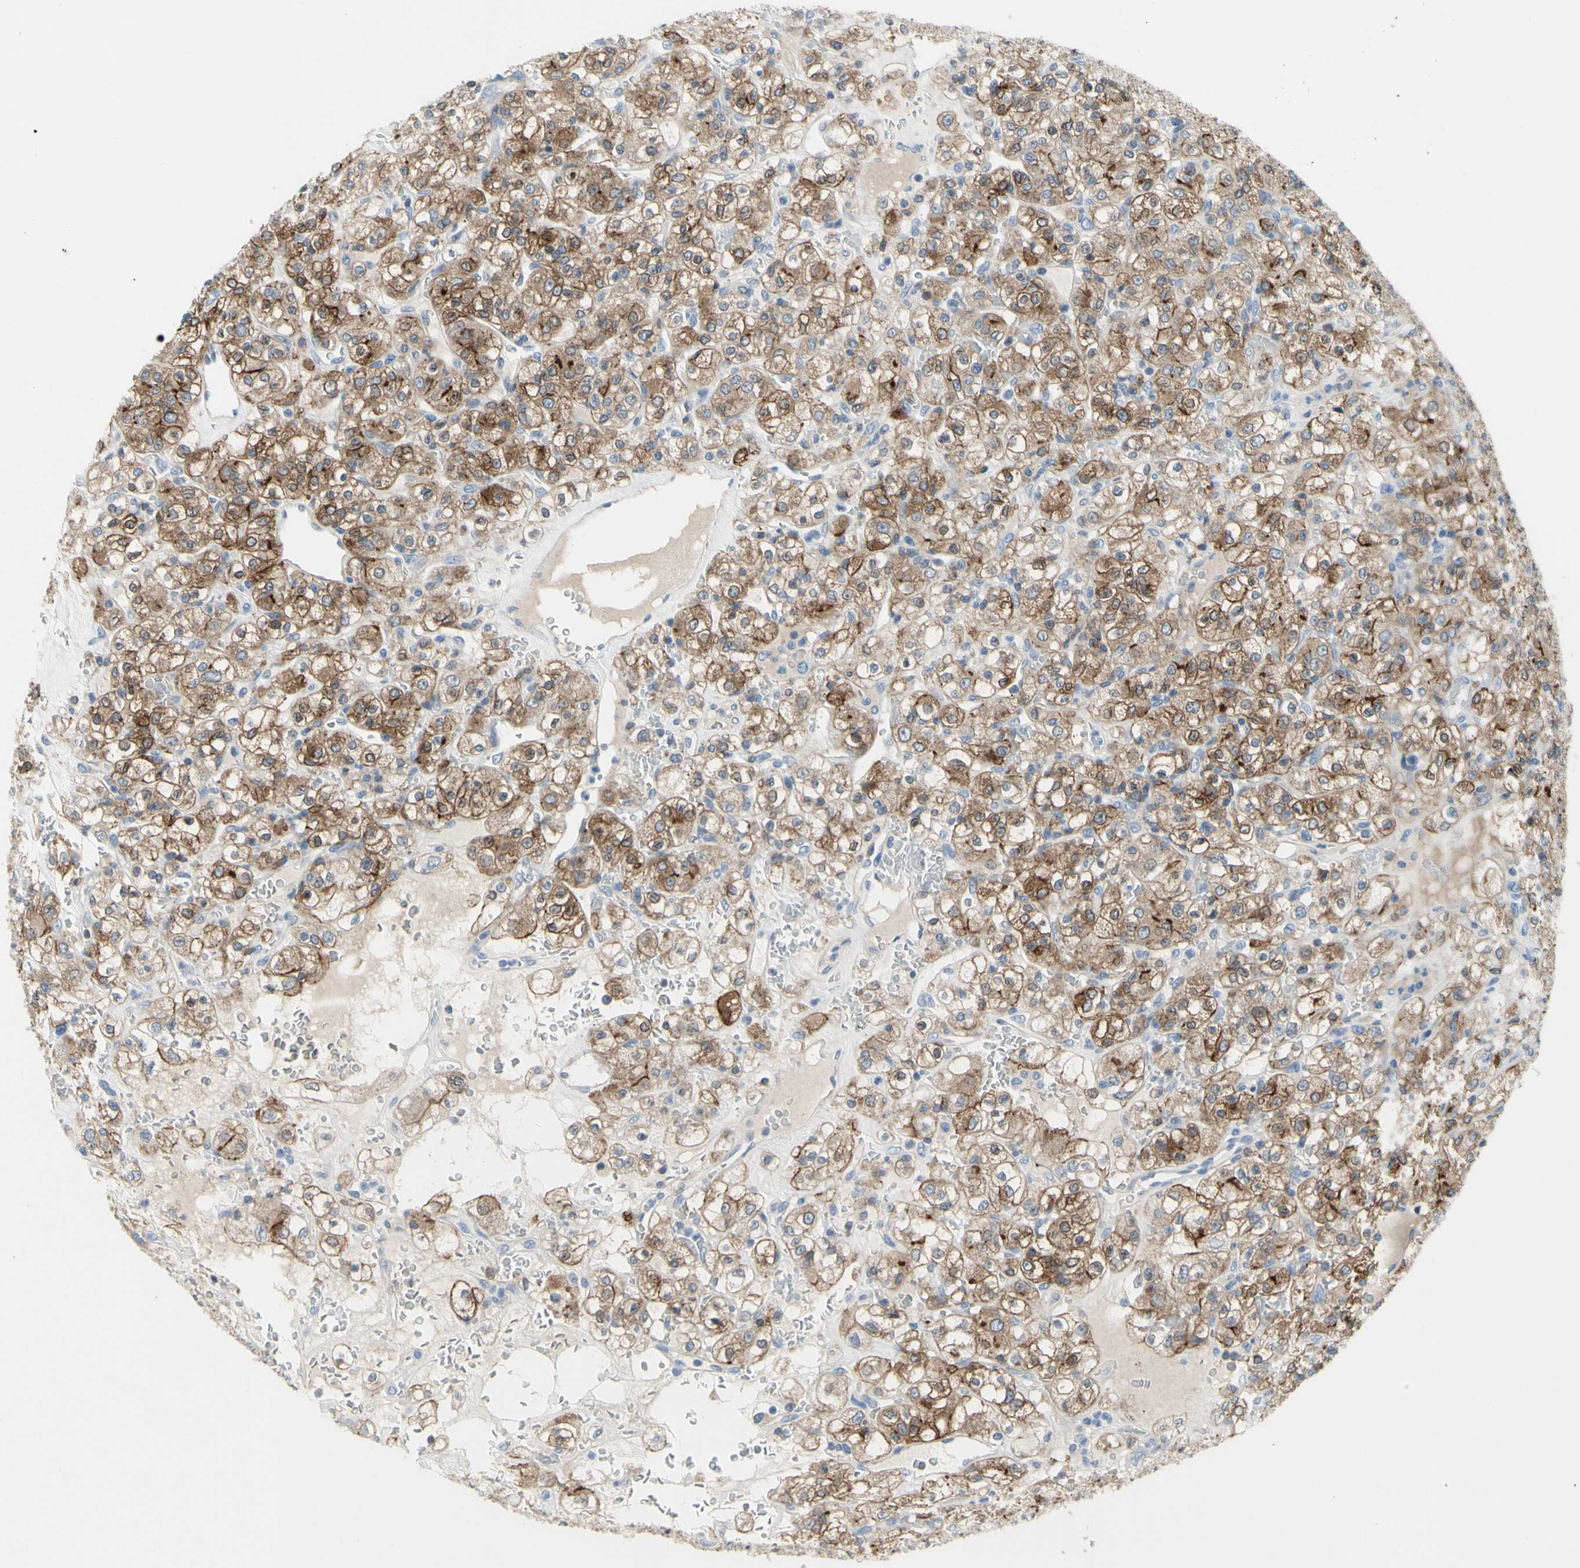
{"staining": {"intensity": "moderate", "quantity": ">75%", "location": "cytoplasmic/membranous"}, "tissue": "renal cancer", "cell_type": "Tumor cells", "image_type": "cancer", "snomed": [{"axis": "morphology", "description": "Normal tissue, NOS"}, {"axis": "morphology", "description": "Adenocarcinoma, NOS"}, {"axis": "topography", "description": "Kidney"}], "caption": "High-magnification brightfield microscopy of renal cancer stained with DAB (brown) and counterstained with hematoxylin (blue). tumor cells exhibit moderate cytoplasmic/membranous positivity is seen in approximately>75% of cells. Ihc stains the protein in brown and the nuclei are stained blue.", "gene": "MUC1", "patient": {"sex": "female", "age": 72}}